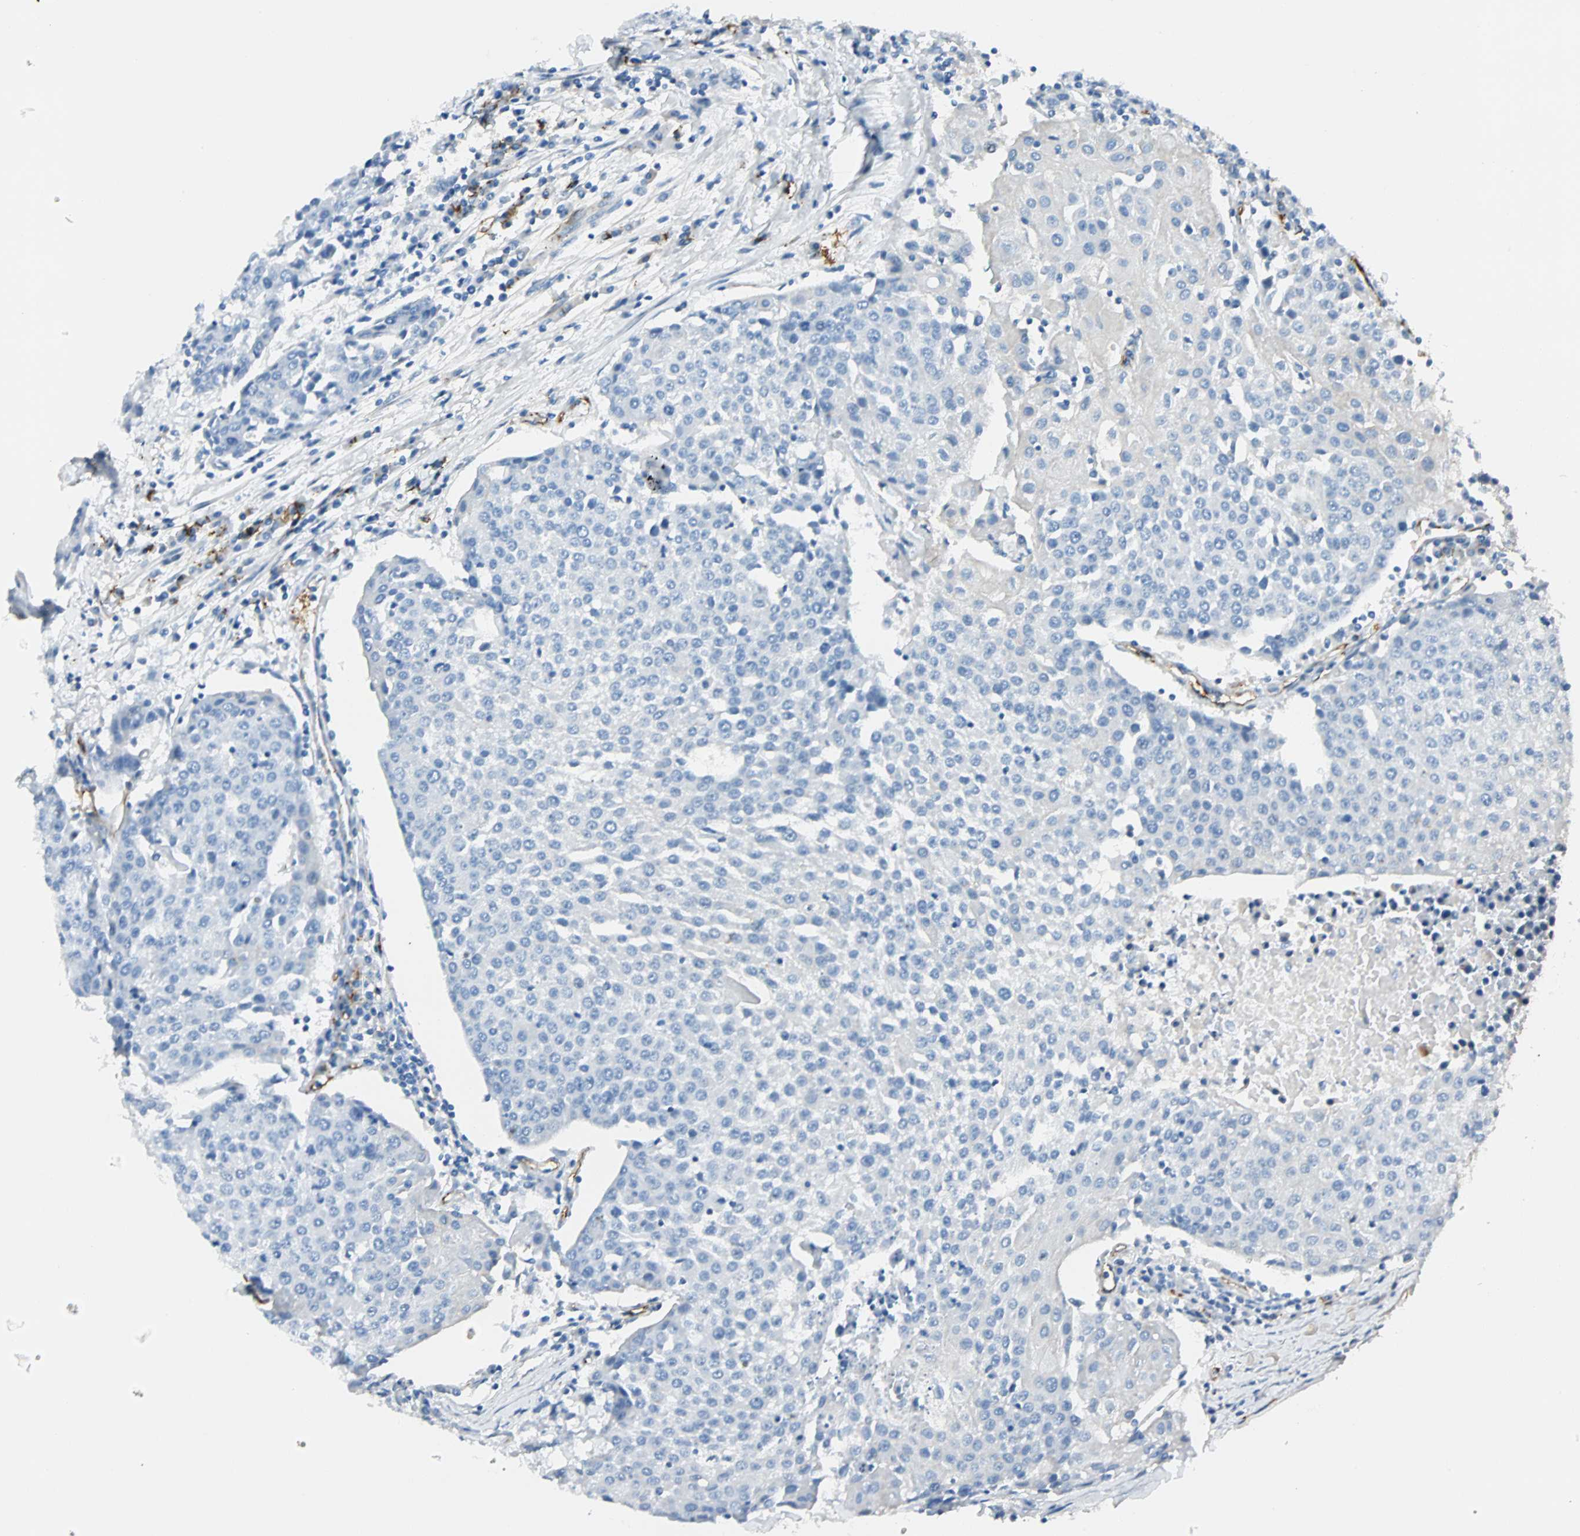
{"staining": {"intensity": "weak", "quantity": "<25%", "location": "cytoplasmic/membranous"}, "tissue": "urothelial cancer", "cell_type": "Tumor cells", "image_type": "cancer", "snomed": [{"axis": "morphology", "description": "Urothelial carcinoma, High grade"}, {"axis": "topography", "description": "Urinary bladder"}], "caption": "There is no significant positivity in tumor cells of urothelial cancer.", "gene": "VPS9D1", "patient": {"sex": "female", "age": 85}}